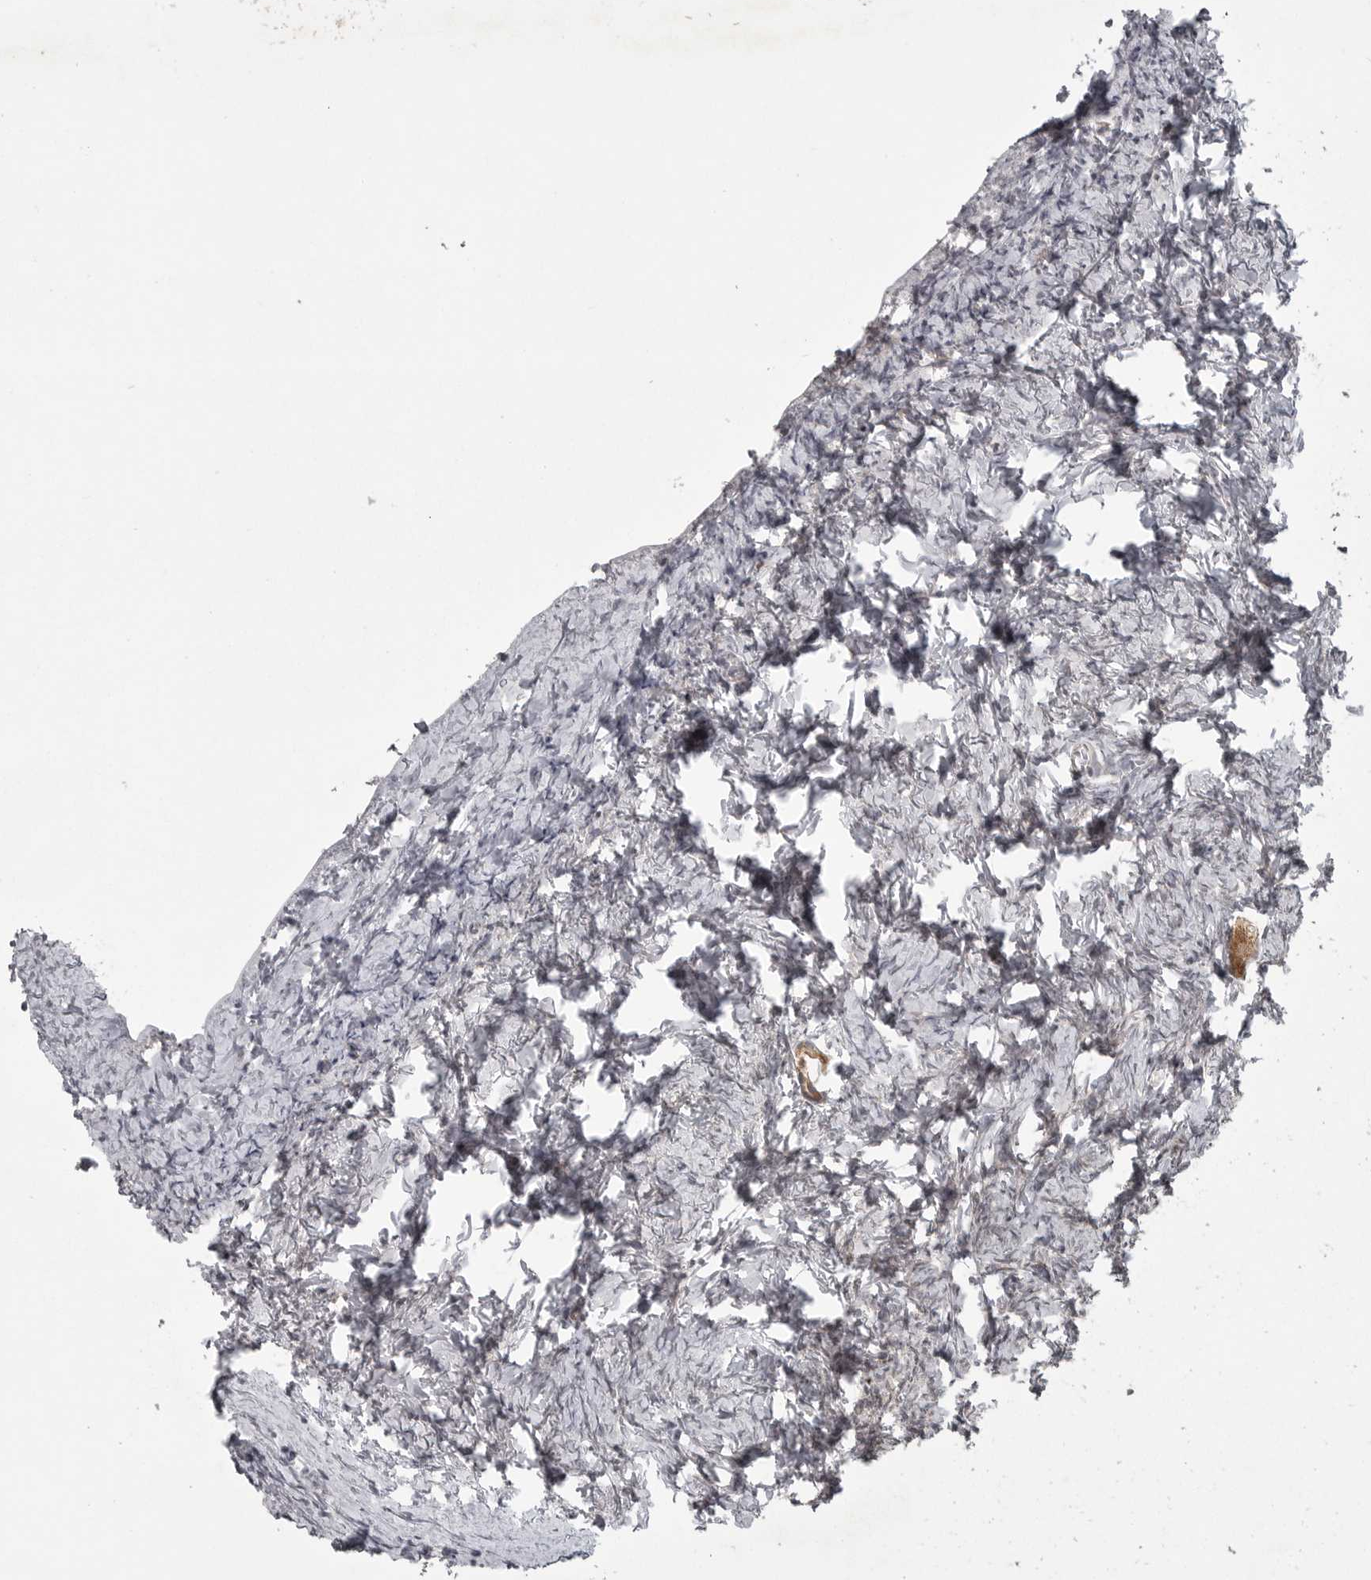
{"staining": {"intensity": "moderate", "quantity": ">75%", "location": "cytoplasmic/membranous"}, "tissue": "ovary", "cell_type": "Follicle cells", "image_type": "normal", "snomed": [{"axis": "morphology", "description": "Normal tissue, NOS"}, {"axis": "topography", "description": "Ovary"}], "caption": "Immunohistochemical staining of benign ovary shows medium levels of moderate cytoplasmic/membranous staining in approximately >75% of follicle cells. (Stains: DAB in brown, nuclei in blue, Microscopy: brightfield microscopy at high magnification).", "gene": "PPP1R9A", "patient": {"sex": "female", "age": 27}}